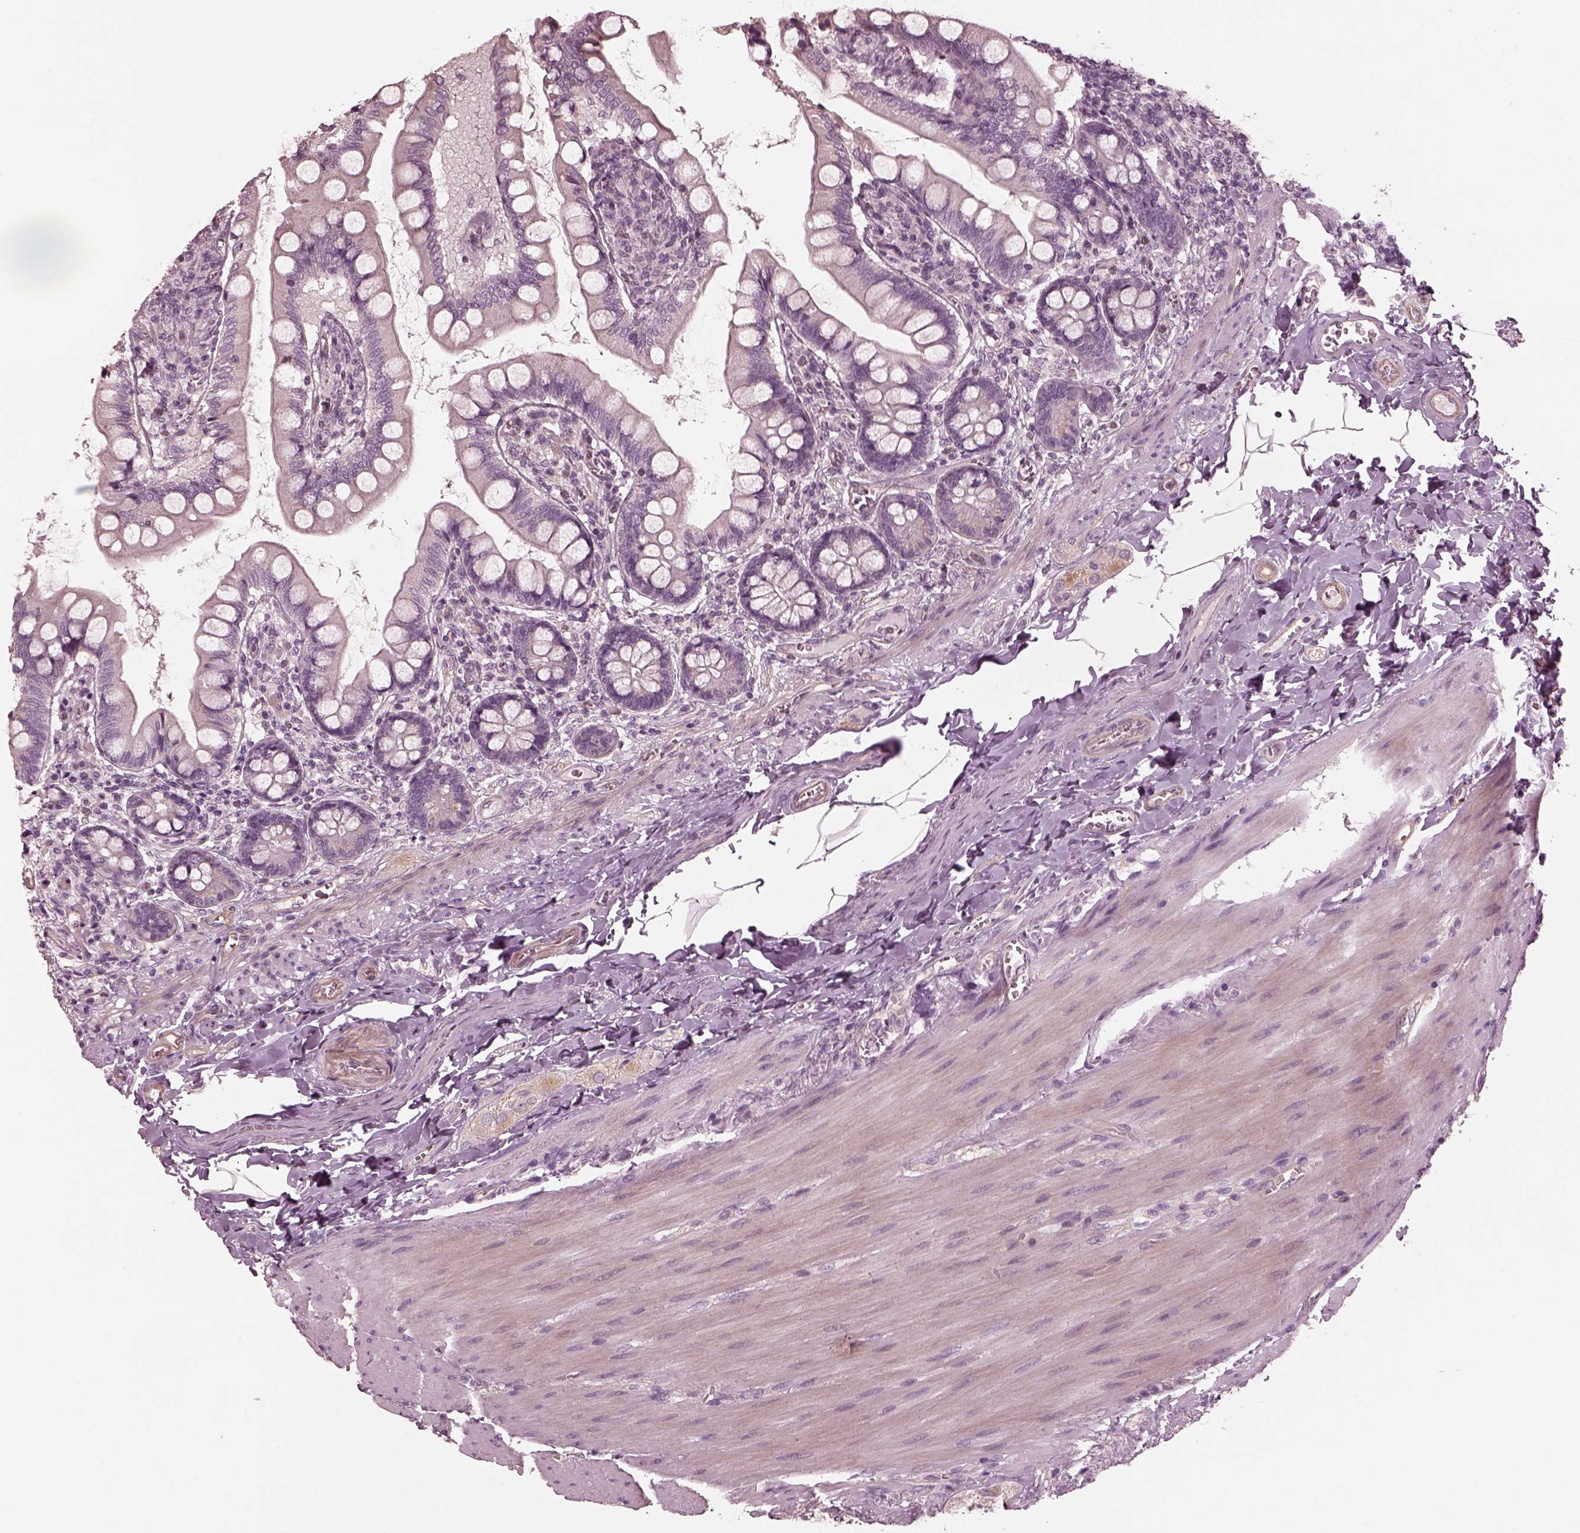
{"staining": {"intensity": "negative", "quantity": "none", "location": "none"}, "tissue": "small intestine", "cell_type": "Glandular cells", "image_type": "normal", "snomed": [{"axis": "morphology", "description": "Normal tissue, NOS"}, {"axis": "topography", "description": "Small intestine"}], "caption": "This is an immunohistochemistry photomicrograph of benign small intestine. There is no expression in glandular cells.", "gene": "KIF6", "patient": {"sex": "female", "age": 56}}